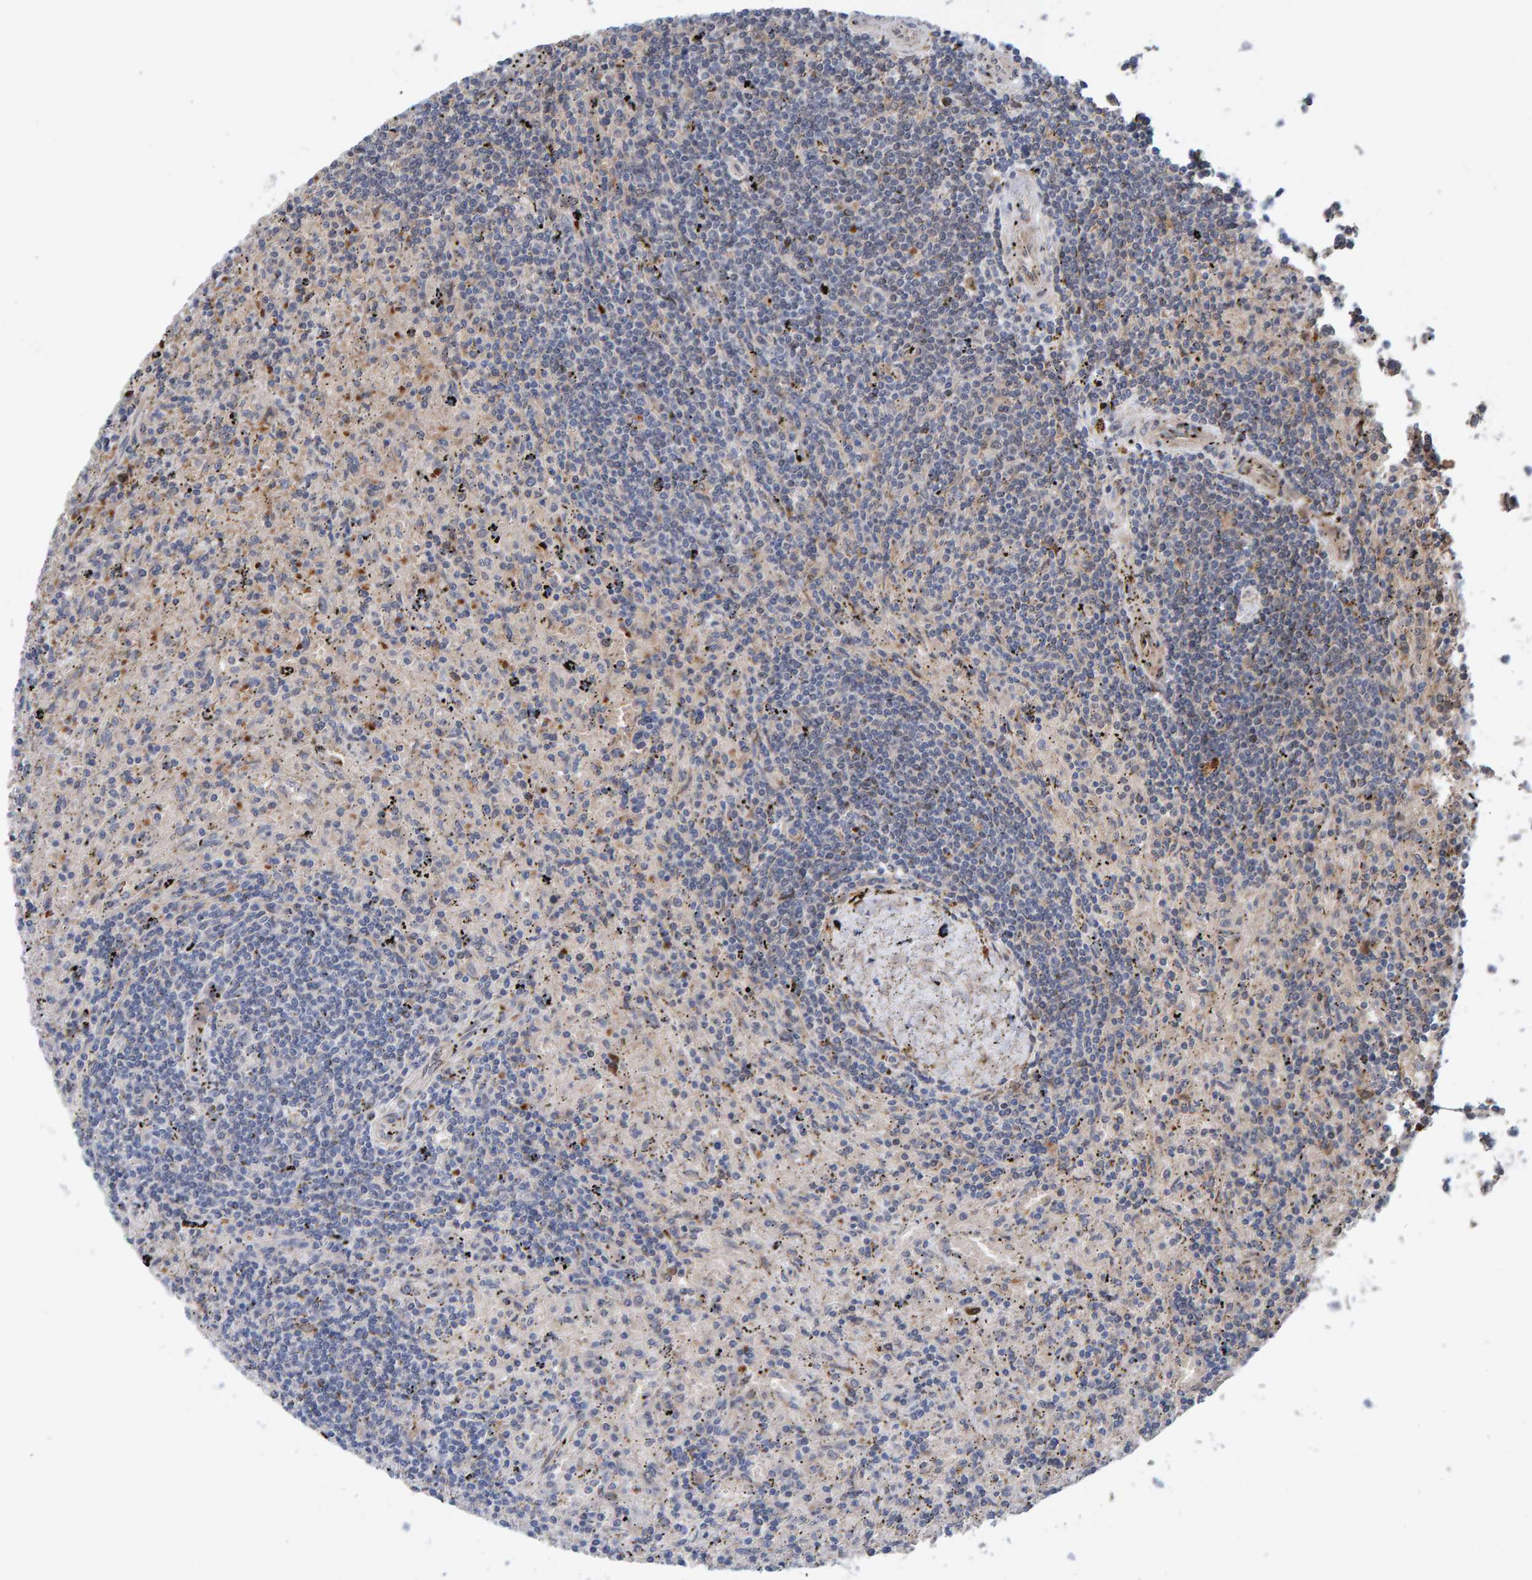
{"staining": {"intensity": "negative", "quantity": "none", "location": "none"}, "tissue": "lymphoma", "cell_type": "Tumor cells", "image_type": "cancer", "snomed": [{"axis": "morphology", "description": "Malignant lymphoma, non-Hodgkin's type, Low grade"}, {"axis": "topography", "description": "Spleen"}], "caption": "IHC of malignant lymphoma, non-Hodgkin's type (low-grade) displays no staining in tumor cells.", "gene": "MFSD6L", "patient": {"sex": "male", "age": 76}}